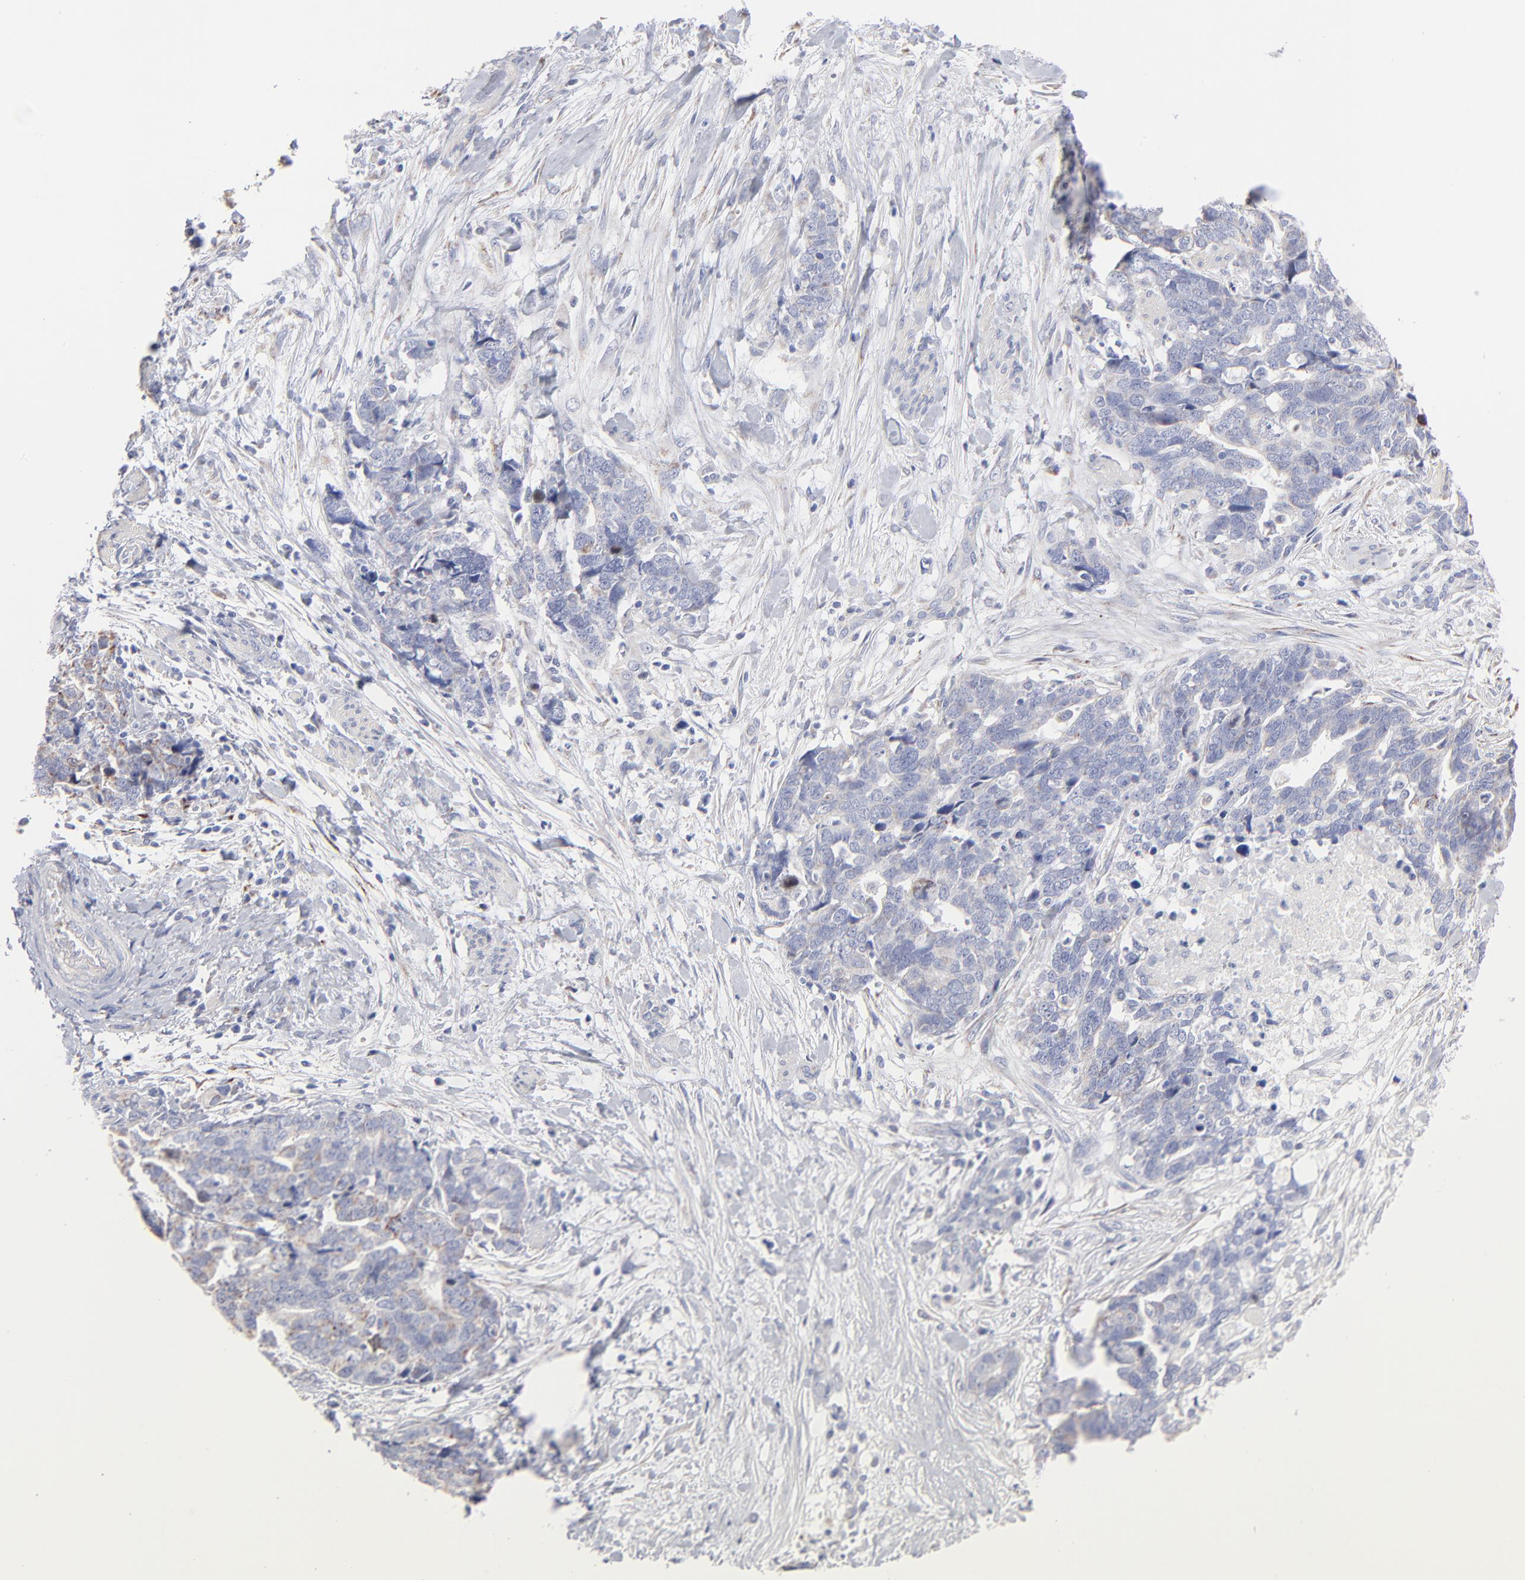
{"staining": {"intensity": "weak", "quantity": "<25%", "location": "cytoplasmic/membranous"}, "tissue": "ovarian cancer", "cell_type": "Tumor cells", "image_type": "cancer", "snomed": [{"axis": "morphology", "description": "Normal tissue, NOS"}, {"axis": "morphology", "description": "Cystadenocarcinoma, serous, NOS"}, {"axis": "topography", "description": "Fallopian tube"}, {"axis": "topography", "description": "Ovary"}], "caption": "Immunohistochemistry histopathology image of ovarian cancer stained for a protein (brown), which shows no expression in tumor cells.", "gene": "TST", "patient": {"sex": "female", "age": 56}}